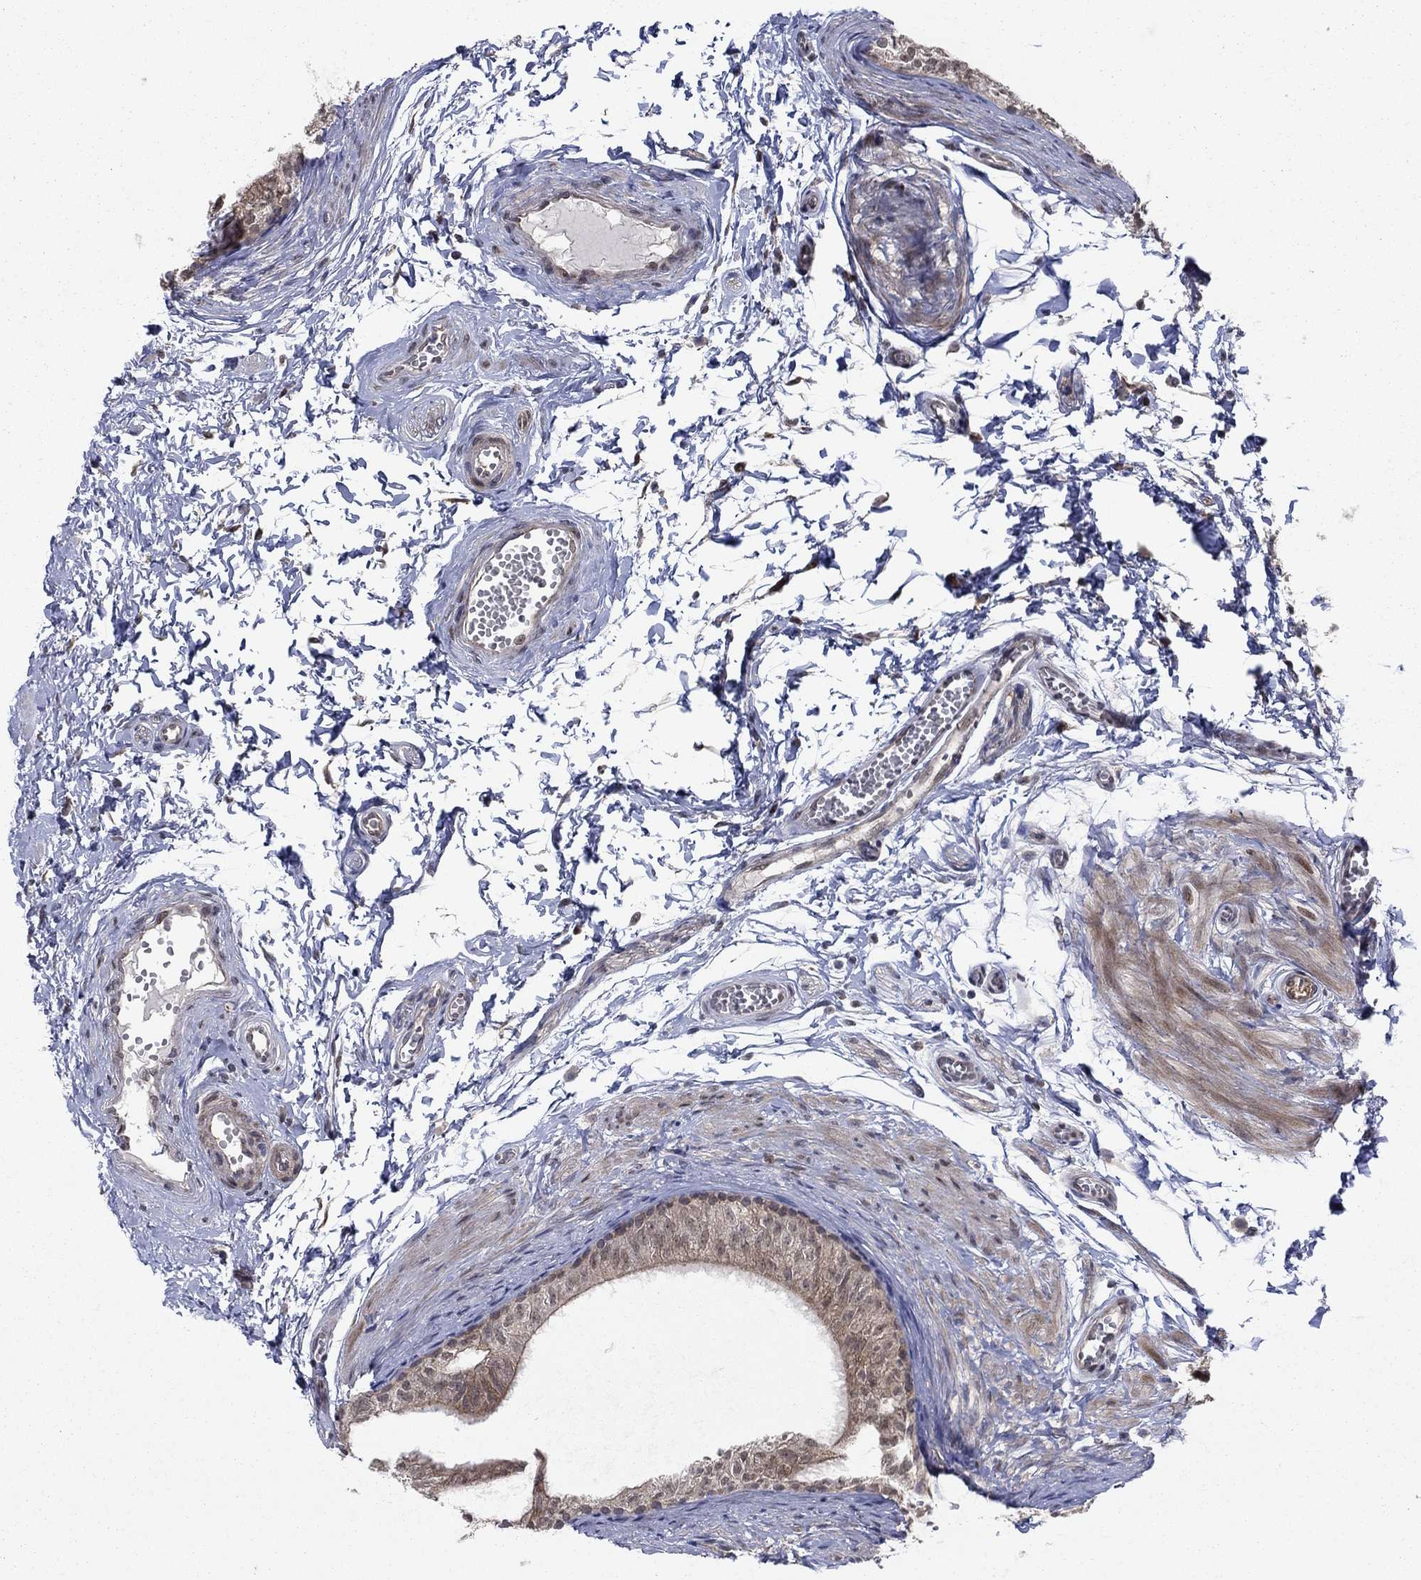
{"staining": {"intensity": "moderate", "quantity": ">75%", "location": "cytoplasmic/membranous"}, "tissue": "epididymis", "cell_type": "Glandular cells", "image_type": "normal", "snomed": [{"axis": "morphology", "description": "Normal tissue, NOS"}, {"axis": "topography", "description": "Epididymis"}], "caption": "Immunohistochemistry (IHC) photomicrograph of normal epididymis: human epididymis stained using immunohistochemistry demonstrates medium levels of moderate protein expression localized specifically in the cytoplasmic/membranous of glandular cells, appearing as a cytoplasmic/membranous brown color.", "gene": "PSMC1", "patient": {"sex": "male", "age": 22}}